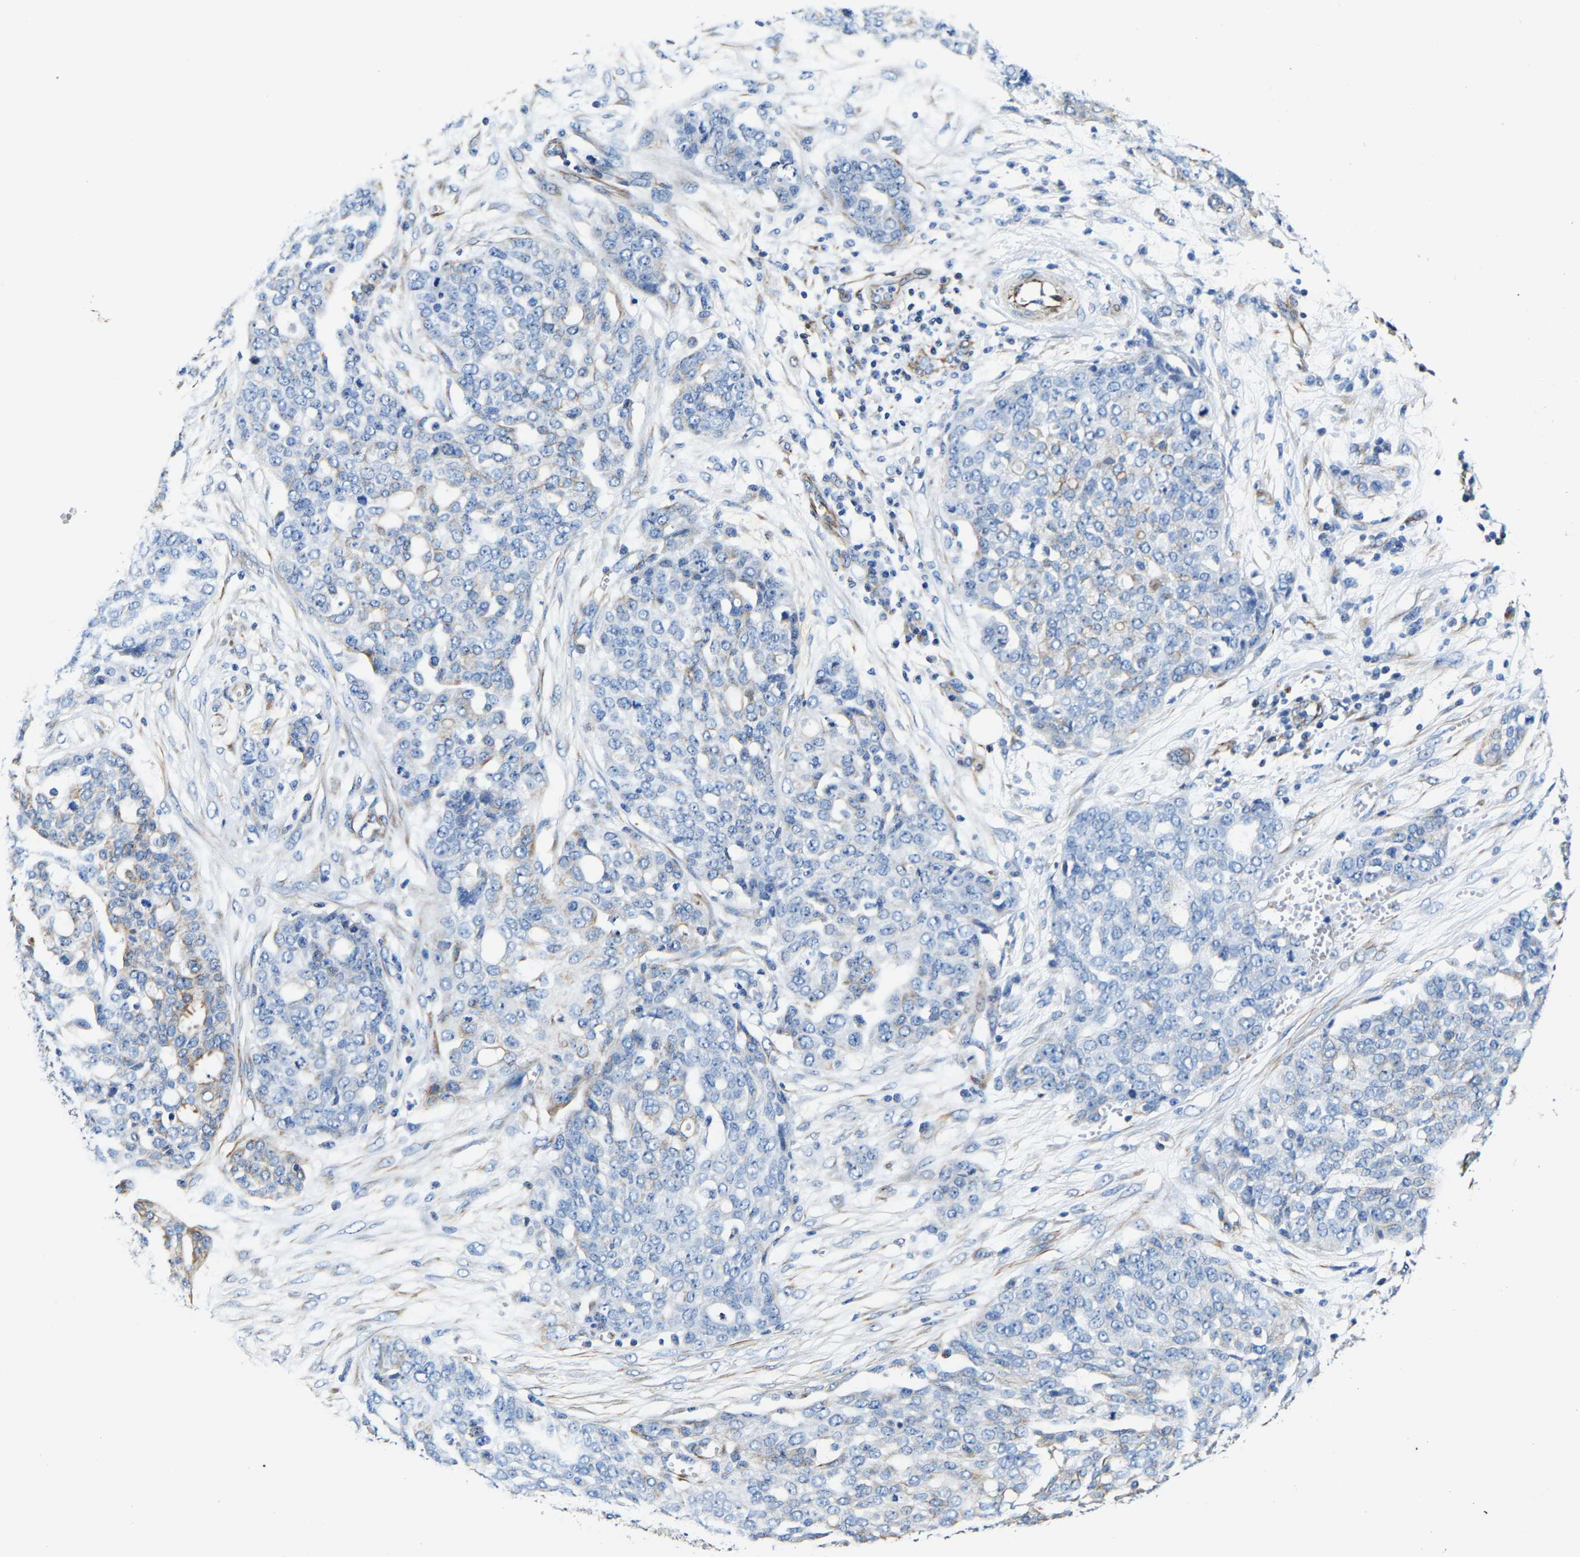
{"staining": {"intensity": "moderate", "quantity": "<25%", "location": "cytoplasmic/membranous"}, "tissue": "ovarian cancer", "cell_type": "Tumor cells", "image_type": "cancer", "snomed": [{"axis": "morphology", "description": "Cystadenocarcinoma, serous, NOS"}, {"axis": "topography", "description": "Soft tissue"}, {"axis": "topography", "description": "Ovary"}], "caption": "DAB (3,3'-diaminobenzidine) immunohistochemical staining of human ovarian cancer (serous cystadenocarcinoma) reveals moderate cytoplasmic/membranous protein positivity in approximately <25% of tumor cells.", "gene": "MMEL1", "patient": {"sex": "female", "age": 57}}